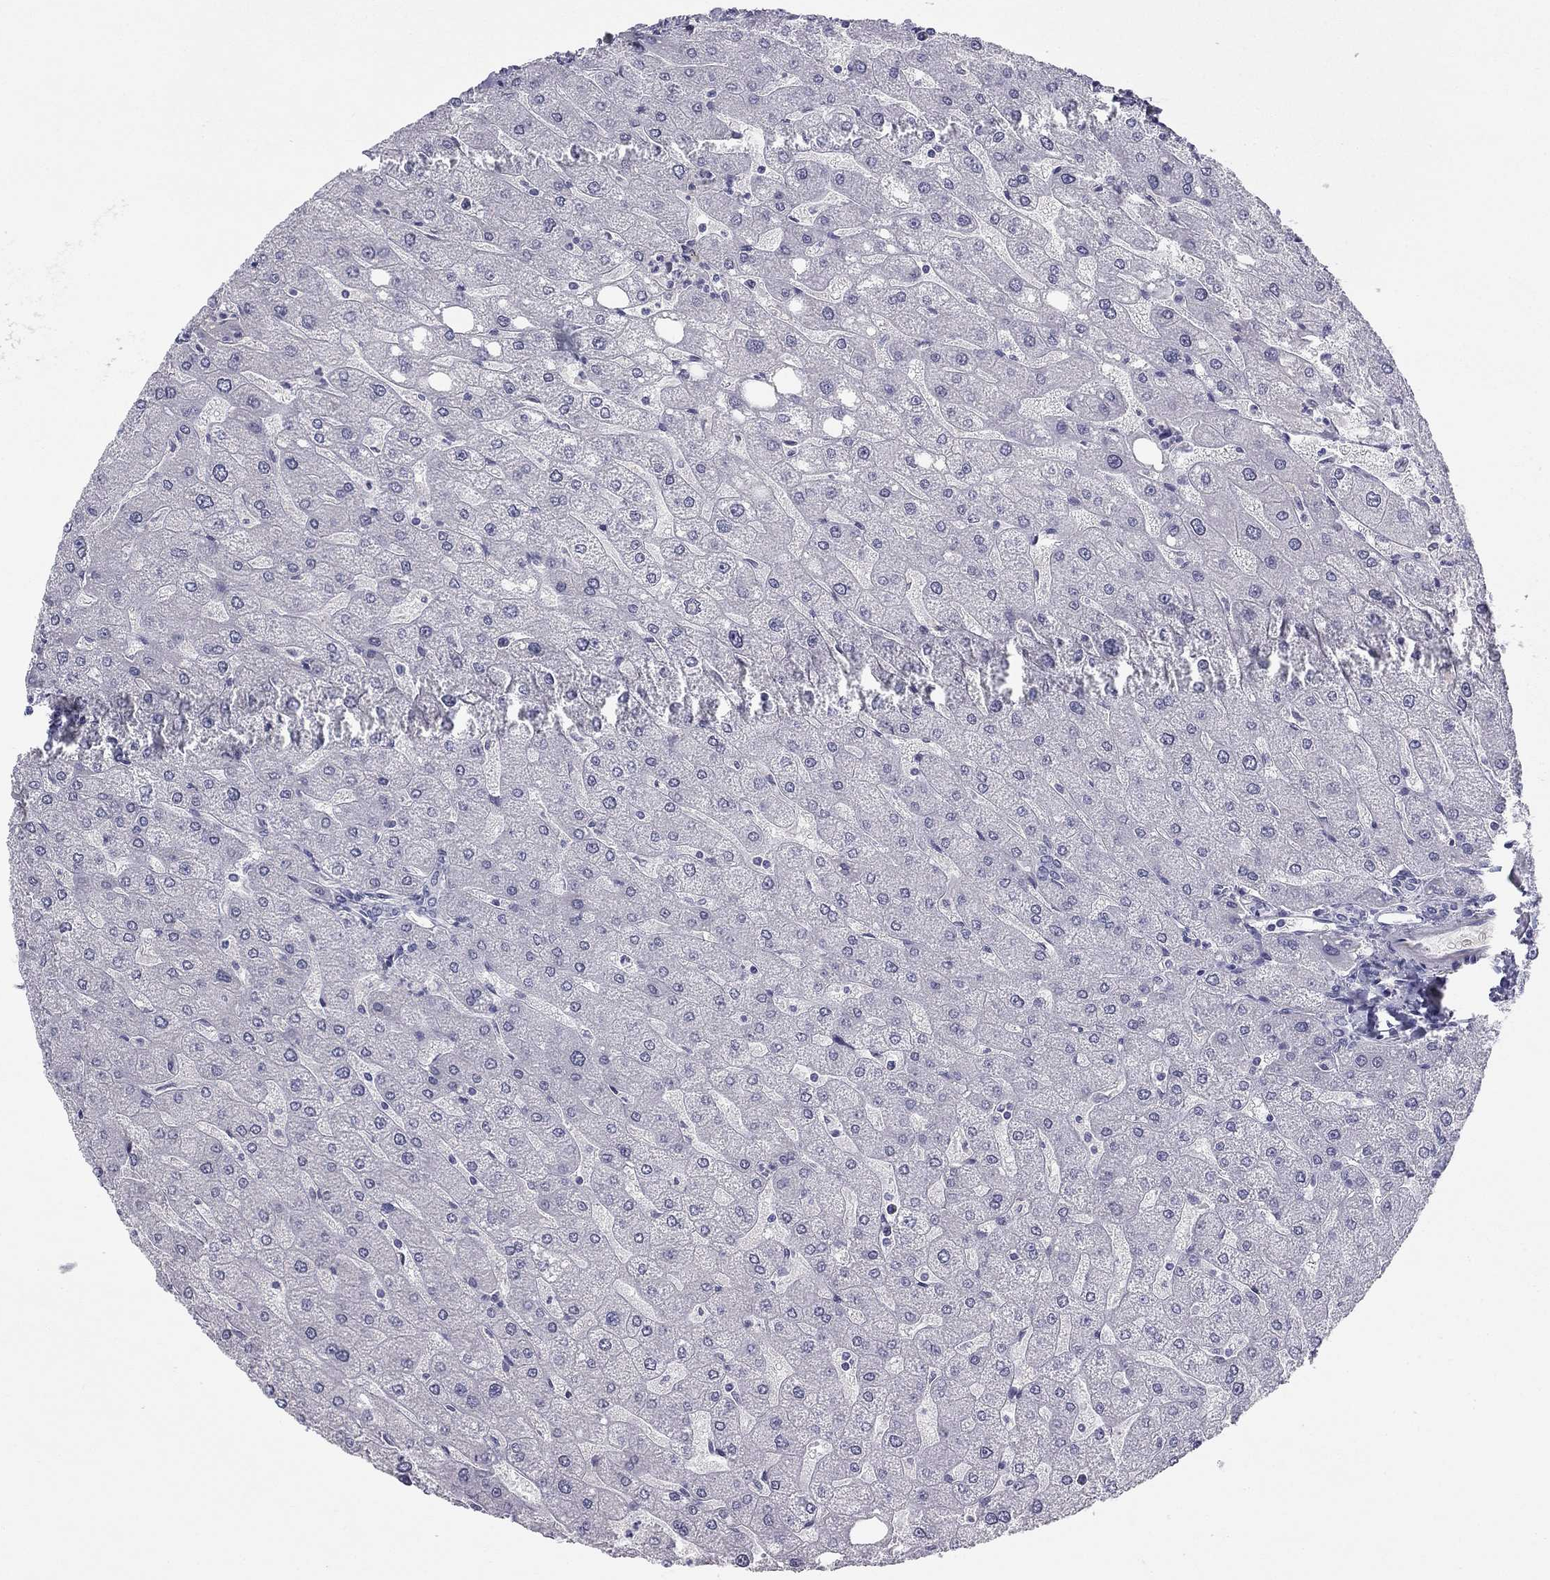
{"staining": {"intensity": "negative", "quantity": "none", "location": "none"}, "tissue": "liver", "cell_type": "Cholangiocytes", "image_type": "normal", "snomed": [{"axis": "morphology", "description": "Normal tissue, NOS"}, {"axis": "topography", "description": "Liver"}], "caption": "Liver was stained to show a protein in brown. There is no significant expression in cholangiocytes.", "gene": "TFAP2B", "patient": {"sex": "male", "age": 67}}